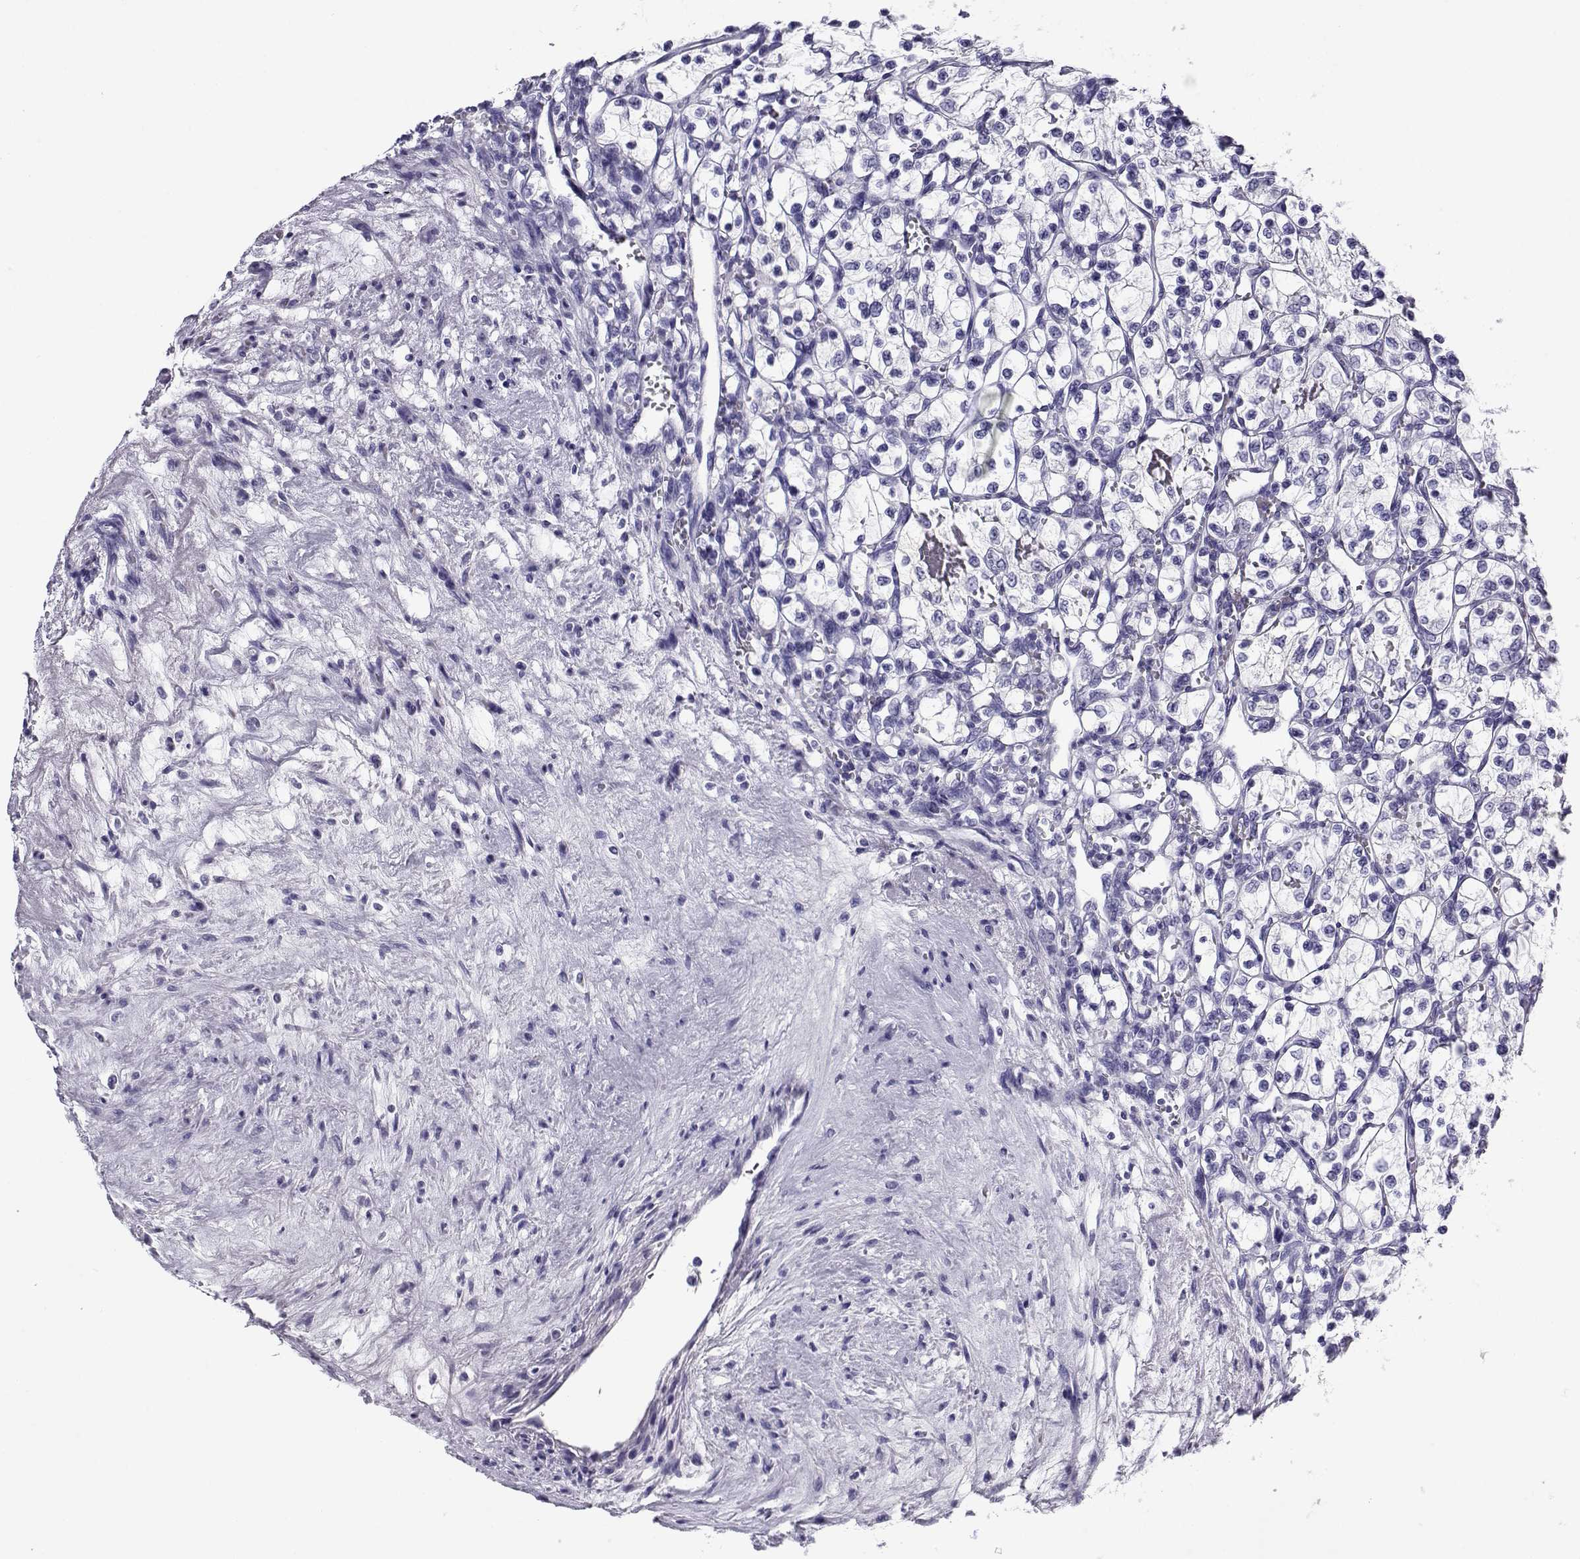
{"staining": {"intensity": "negative", "quantity": "none", "location": "none"}, "tissue": "renal cancer", "cell_type": "Tumor cells", "image_type": "cancer", "snomed": [{"axis": "morphology", "description": "Adenocarcinoma, NOS"}, {"axis": "topography", "description": "Kidney"}], "caption": "The image reveals no staining of tumor cells in renal cancer.", "gene": "RHOXF2", "patient": {"sex": "female", "age": 69}}